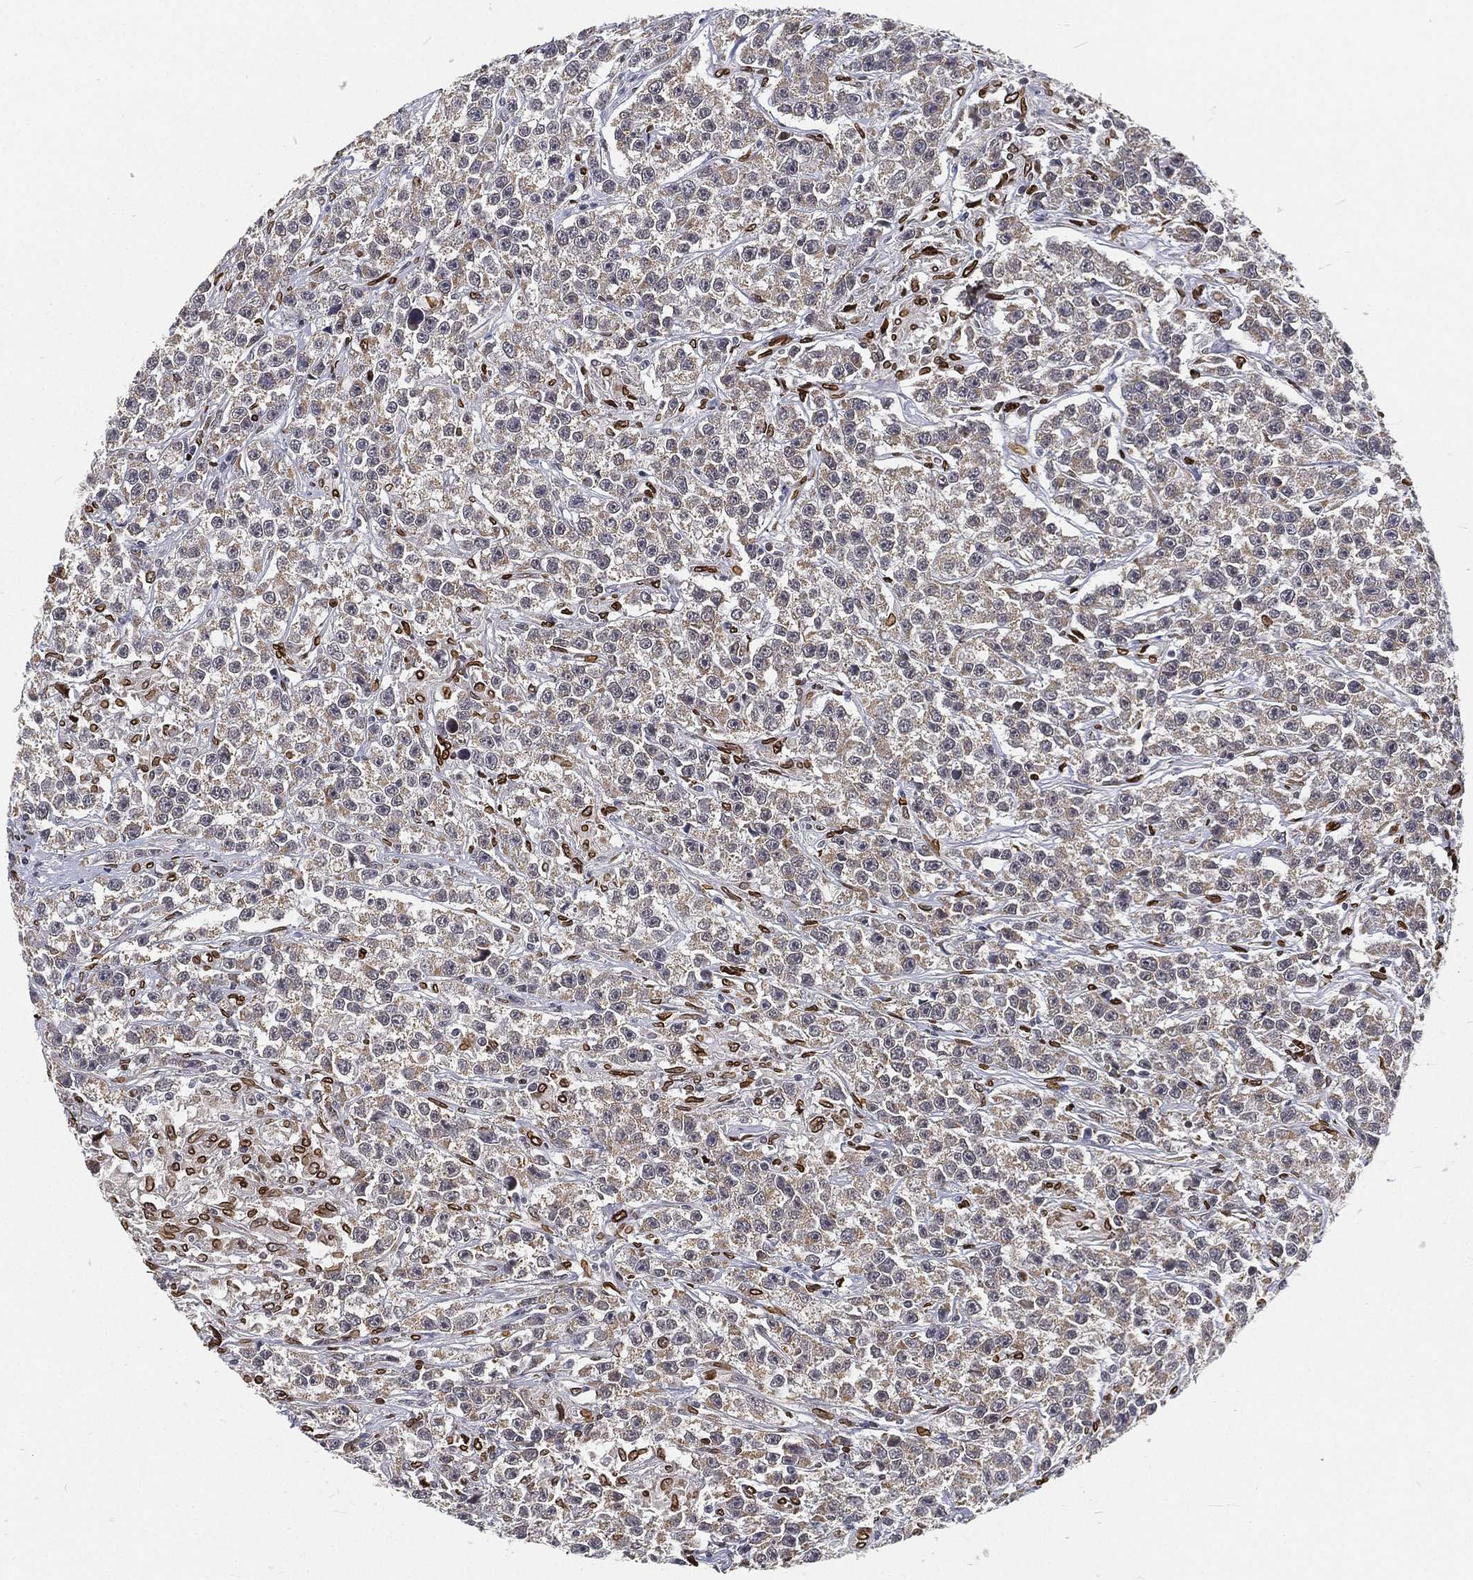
{"staining": {"intensity": "moderate", "quantity": "<25%", "location": "cytoplasmic/membranous,nuclear"}, "tissue": "testis cancer", "cell_type": "Tumor cells", "image_type": "cancer", "snomed": [{"axis": "morphology", "description": "Seminoma, NOS"}, {"axis": "topography", "description": "Testis"}], "caption": "Immunohistochemical staining of testis cancer (seminoma) displays low levels of moderate cytoplasmic/membranous and nuclear staining in approximately <25% of tumor cells.", "gene": "PALB2", "patient": {"sex": "male", "age": 59}}